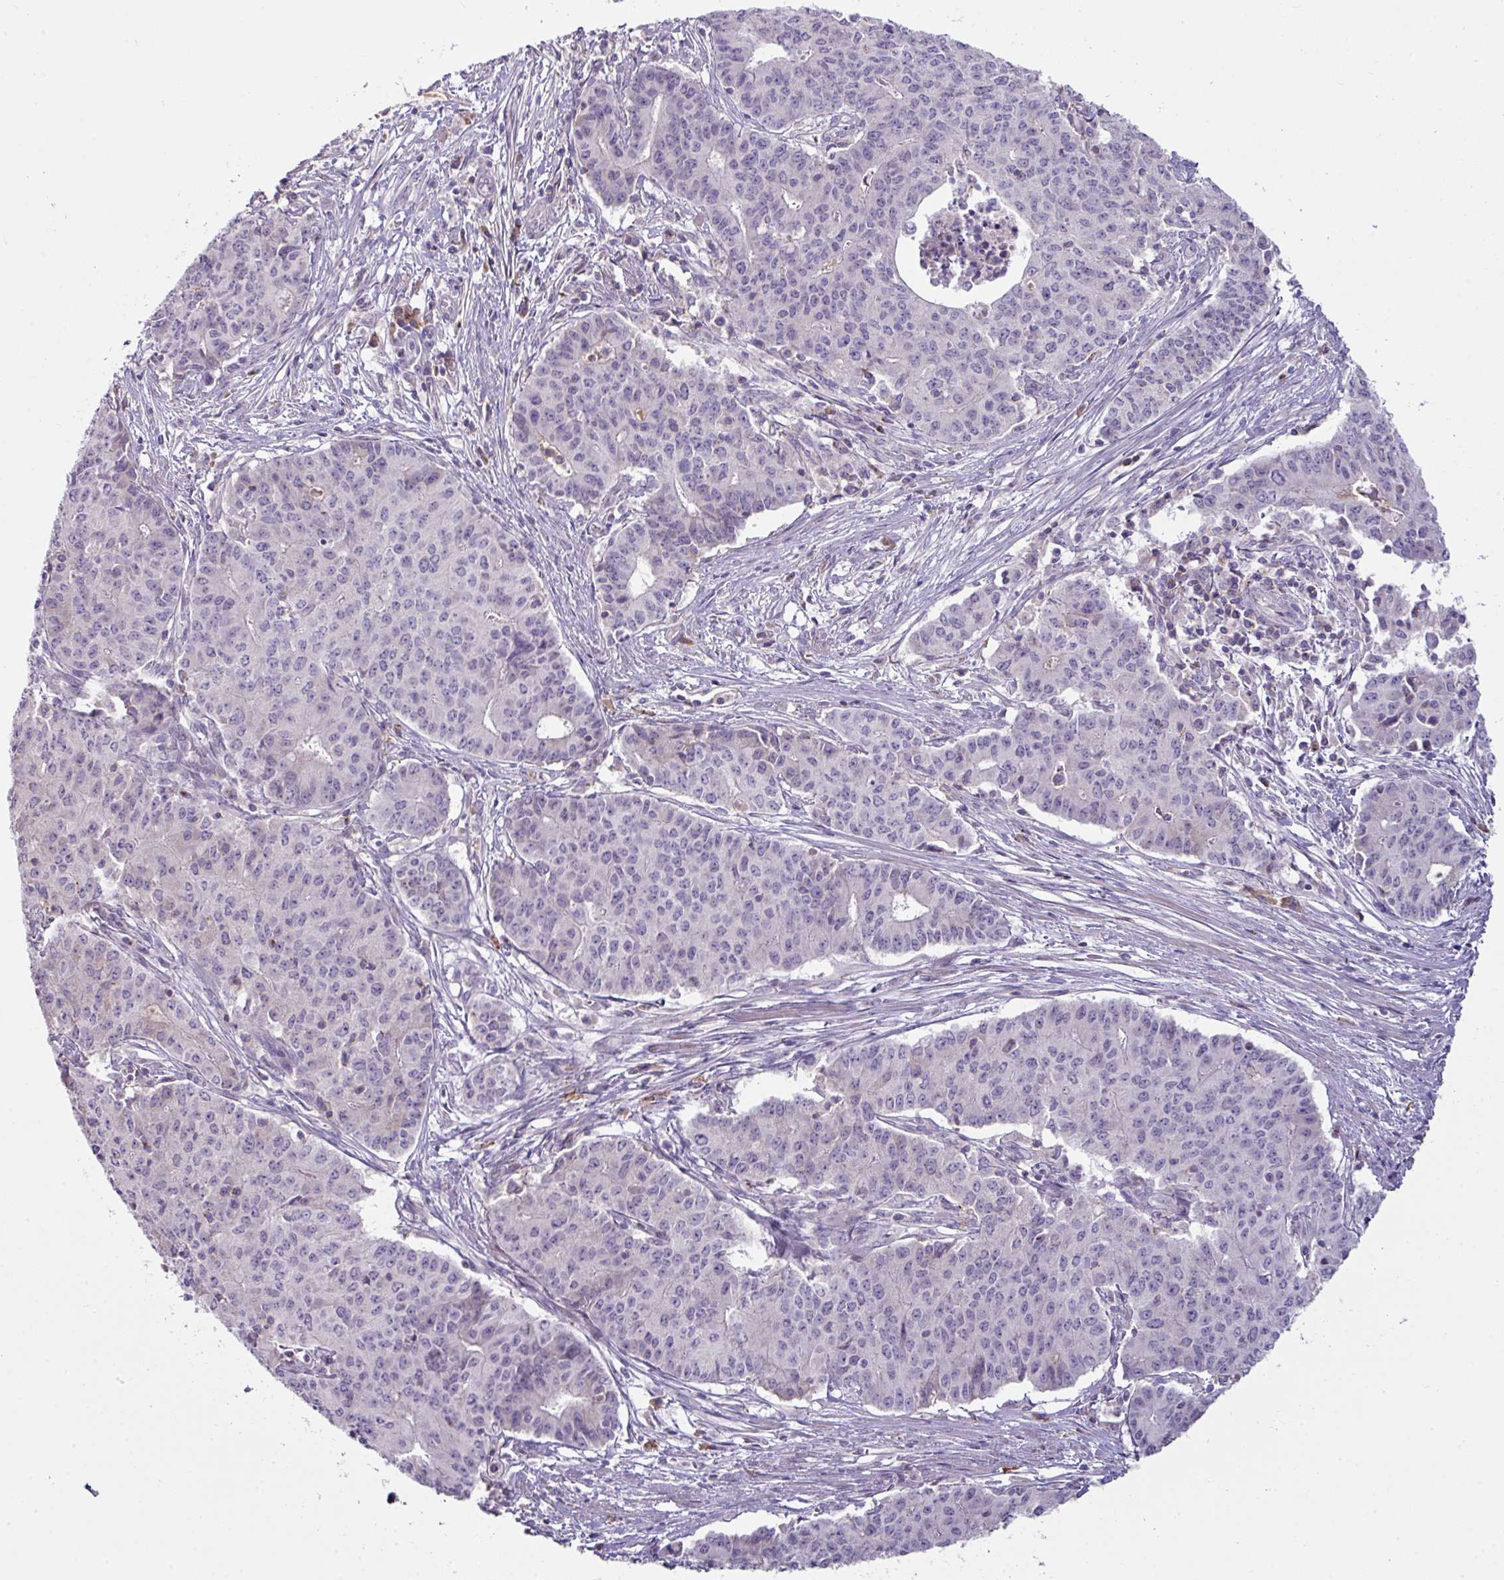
{"staining": {"intensity": "negative", "quantity": "none", "location": "none"}, "tissue": "endometrial cancer", "cell_type": "Tumor cells", "image_type": "cancer", "snomed": [{"axis": "morphology", "description": "Adenocarcinoma, NOS"}, {"axis": "topography", "description": "Endometrium"}], "caption": "Endometrial adenocarcinoma was stained to show a protein in brown. There is no significant staining in tumor cells. (DAB immunohistochemistry visualized using brightfield microscopy, high magnification).", "gene": "SLAMF6", "patient": {"sex": "female", "age": 59}}